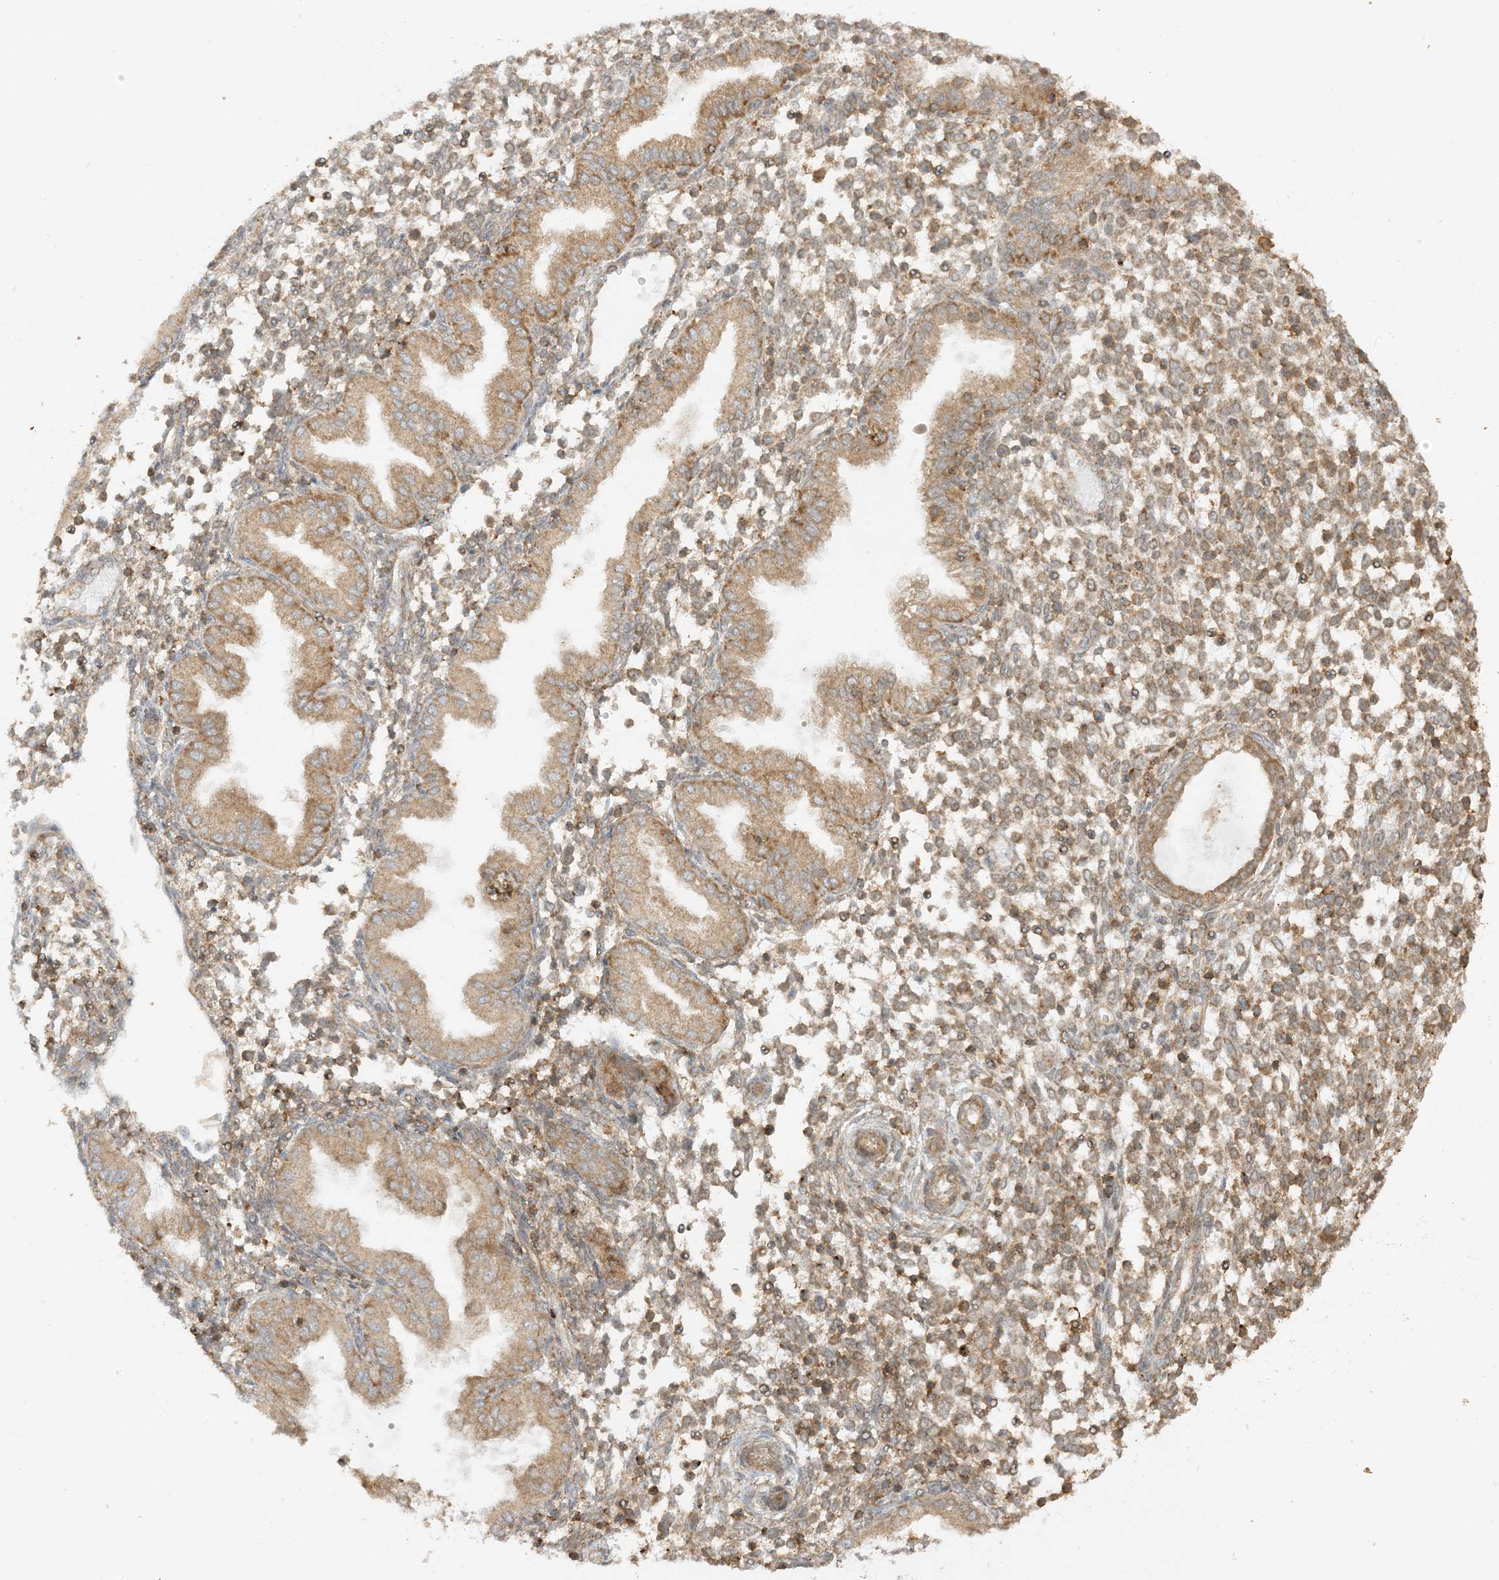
{"staining": {"intensity": "moderate", "quantity": "25%-75%", "location": "cytoplasmic/membranous"}, "tissue": "endometrium", "cell_type": "Cells in endometrial stroma", "image_type": "normal", "snomed": [{"axis": "morphology", "description": "Normal tissue, NOS"}, {"axis": "topography", "description": "Endometrium"}], "caption": "Cells in endometrial stroma reveal medium levels of moderate cytoplasmic/membranous positivity in approximately 25%-75% of cells in unremarkable endometrium. Nuclei are stained in blue.", "gene": "XRN1", "patient": {"sex": "female", "age": 53}}